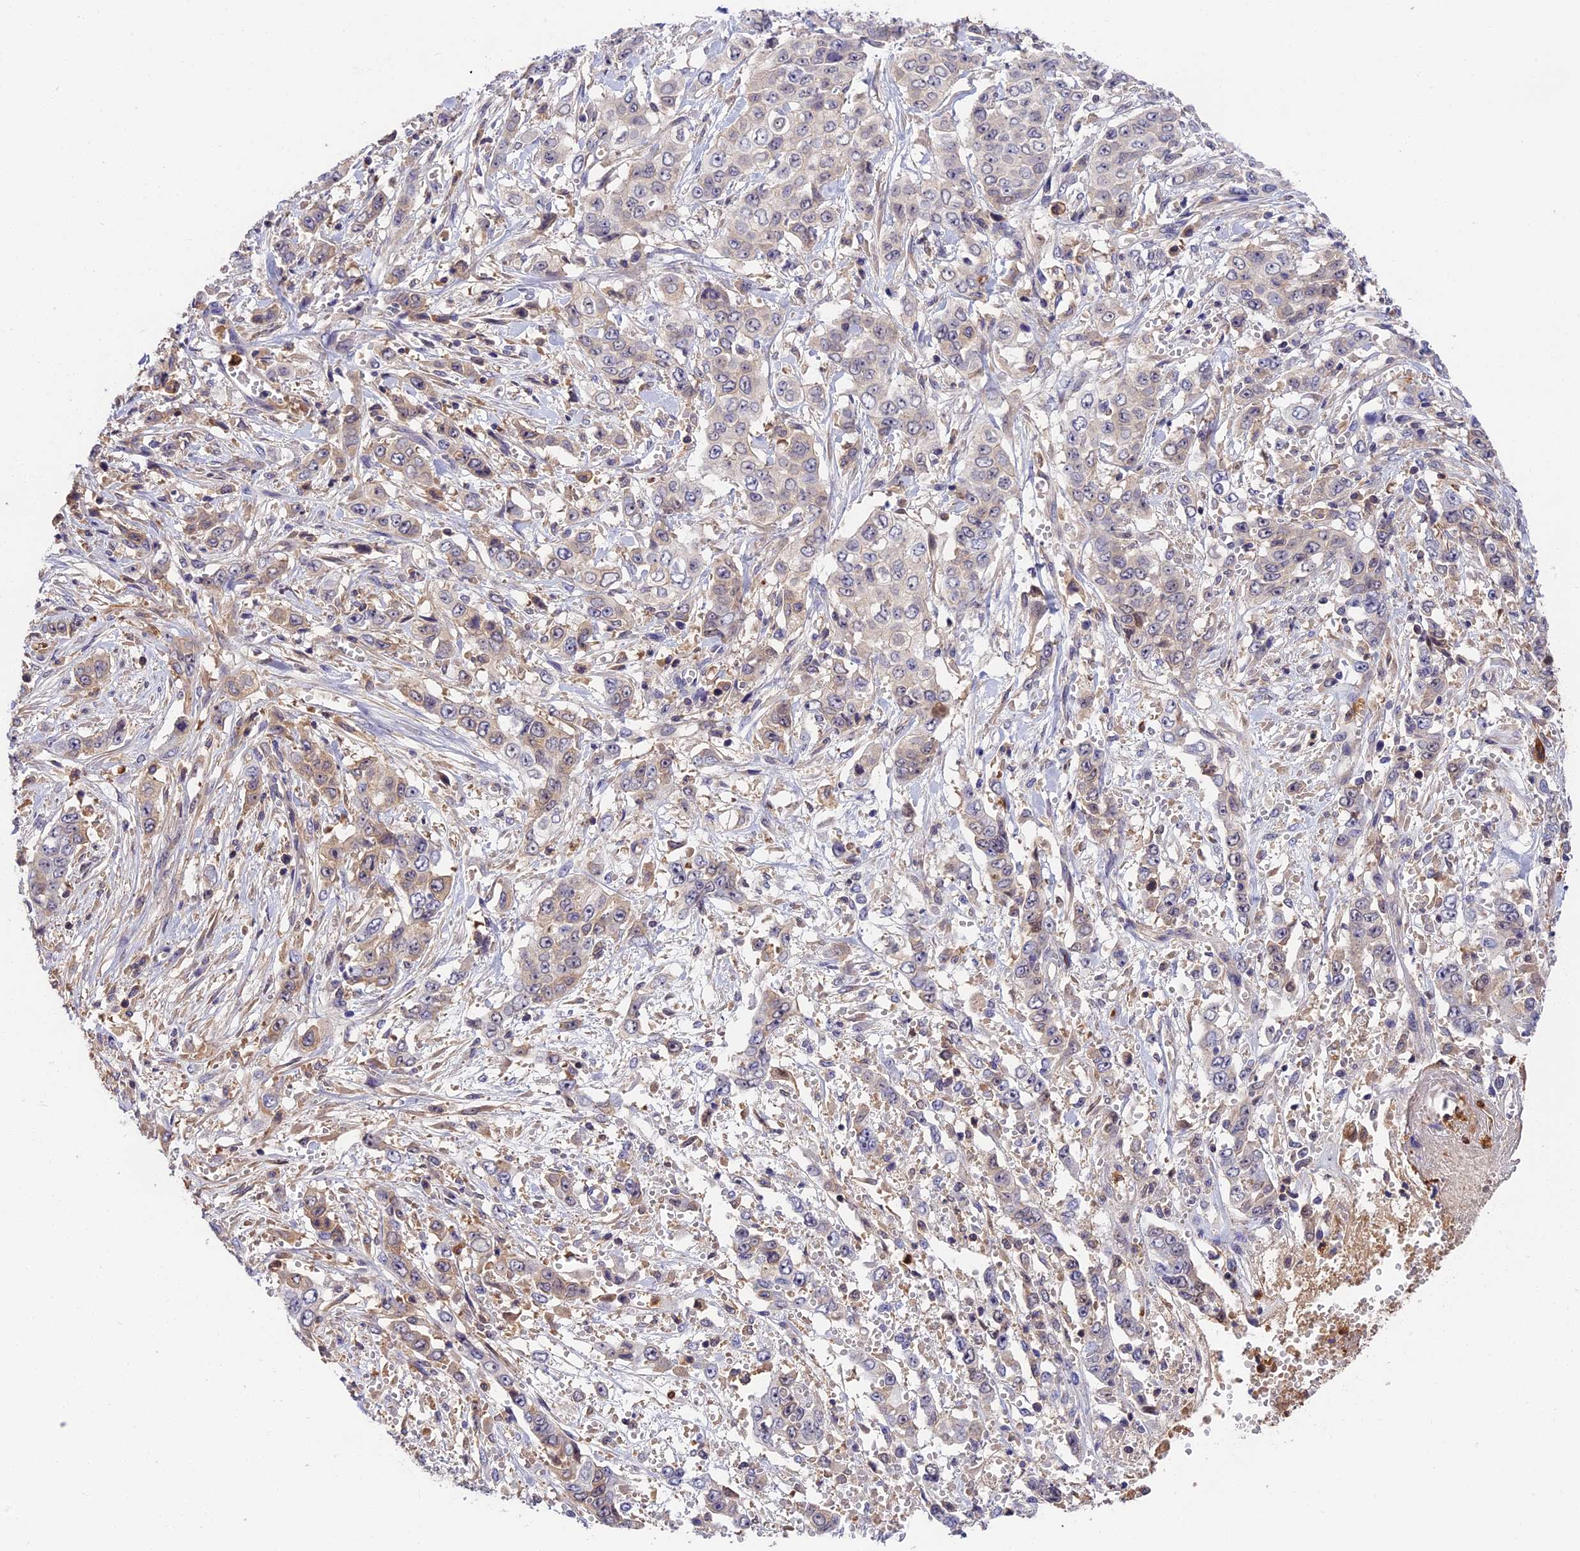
{"staining": {"intensity": "weak", "quantity": "<25%", "location": "cytoplasmic/membranous"}, "tissue": "stomach cancer", "cell_type": "Tumor cells", "image_type": "cancer", "snomed": [{"axis": "morphology", "description": "Adenocarcinoma, NOS"}, {"axis": "topography", "description": "Stomach, upper"}], "caption": "There is no significant positivity in tumor cells of stomach cancer. Nuclei are stained in blue.", "gene": "ADGRD1", "patient": {"sex": "male", "age": 62}}